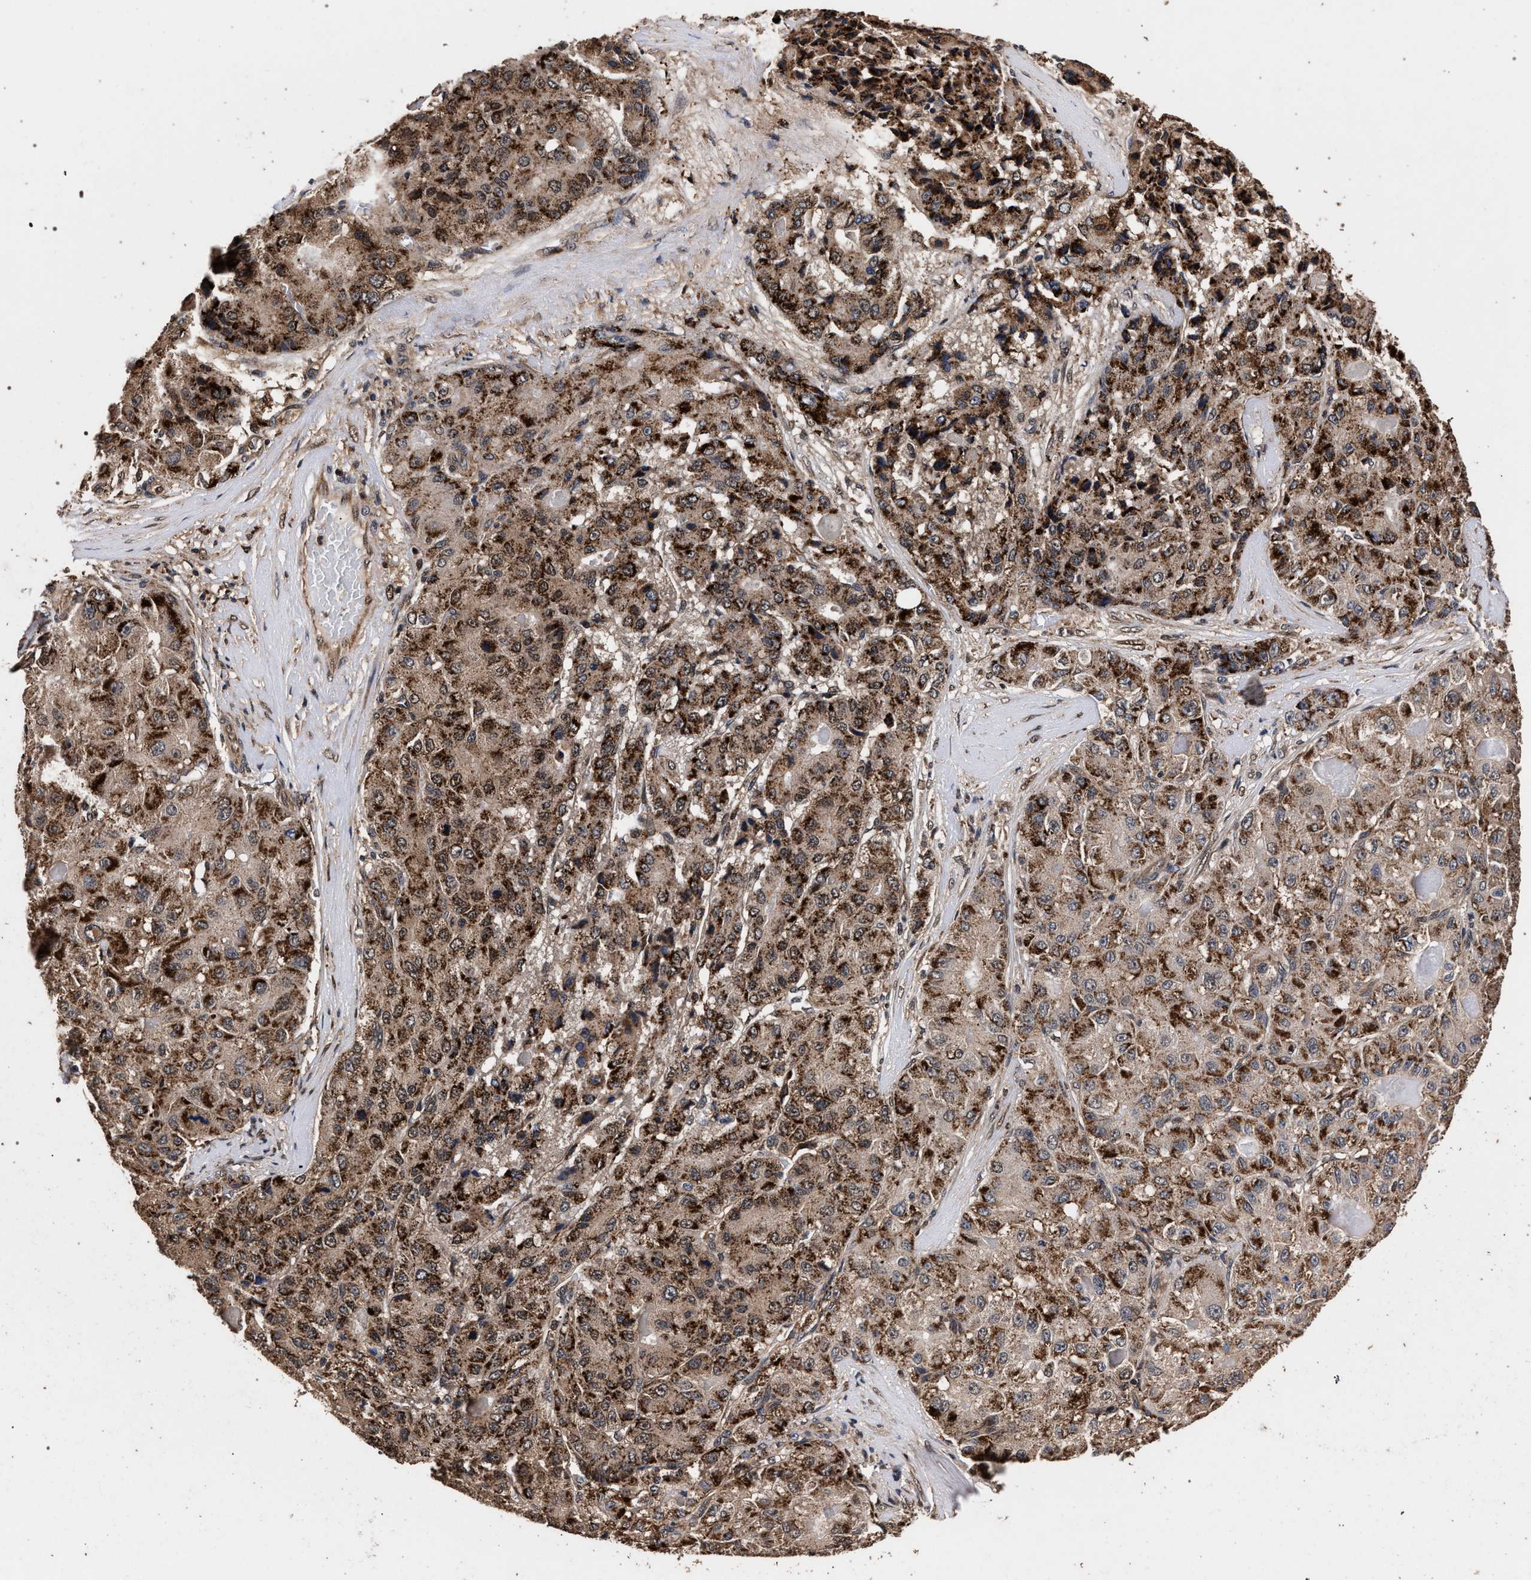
{"staining": {"intensity": "moderate", "quantity": ">75%", "location": "cytoplasmic/membranous,nuclear"}, "tissue": "liver cancer", "cell_type": "Tumor cells", "image_type": "cancer", "snomed": [{"axis": "morphology", "description": "Carcinoma, Hepatocellular, NOS"}, {"axis": "topography", "description": "Liver"}], "caption": "Immunohistochemistry (IHC) photomicrograph of liver hepatocellular carcinoma stained for a protein (brown), which exhibits medium levels of moderate cytoplasmic/membranous and nuclear positivity in about >75% of tumor cells.", "gene": "ACOX1", "patient": {"sex": "male", "age": 80}}